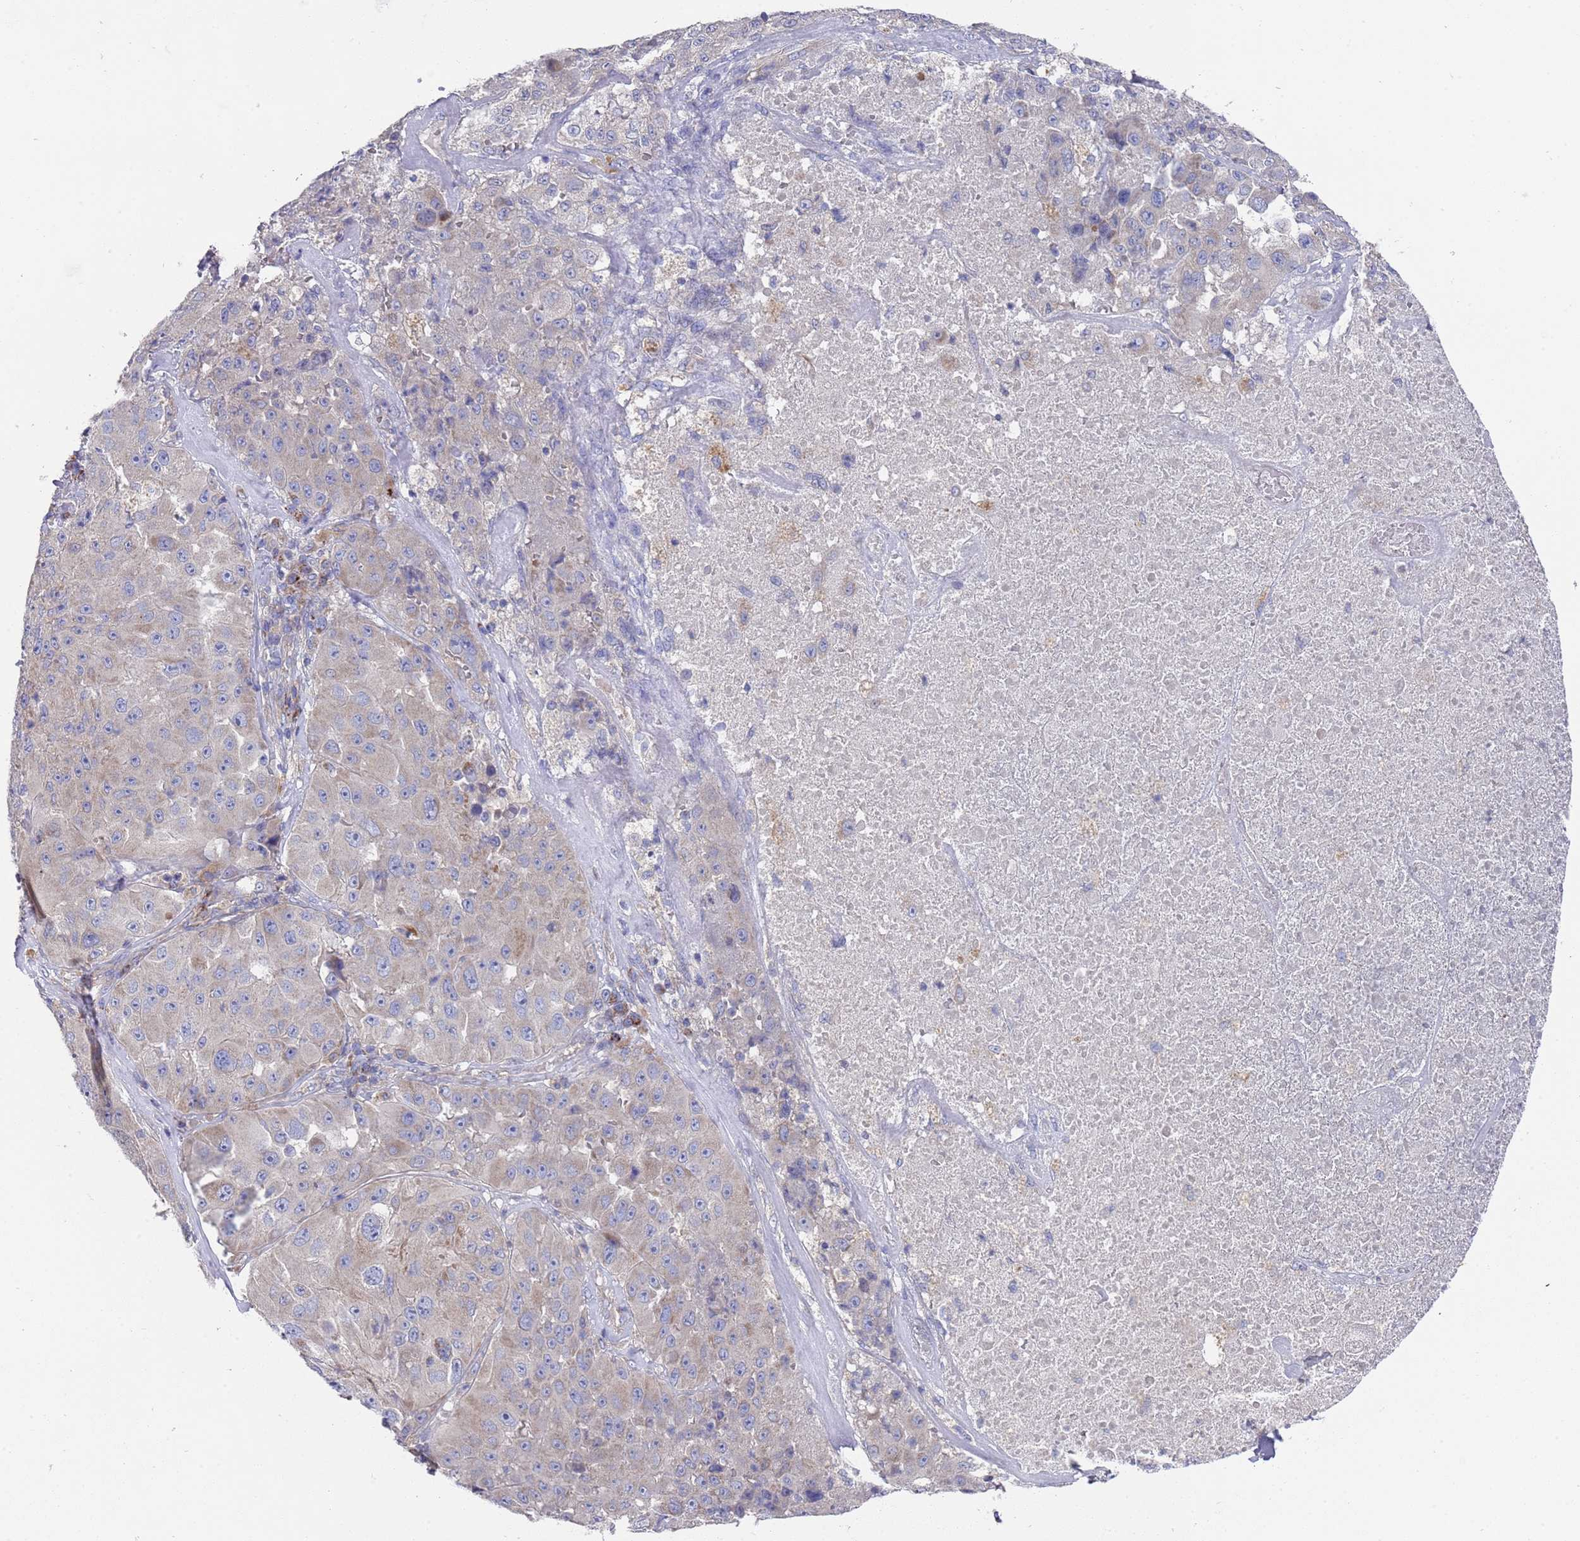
{"staining": {"intensity": "weak", "quantity": "<25%", "location": "cytoplasmic/membranous"}, "tissue": "melanoma", "cell_type": "Tumor cells", "image_type": "cancer", "snomed": [{"axis": "morphology", "description": "Malignant melanoma, Metastatic site"}, {"axis": "topography", "description": "Lymph node"}], "caption": "The image demonstrates no significant positivity in tumor cells of melanoma.", "gene": "NPEPPS", "patient": {"sex": "male", "age": 62}}